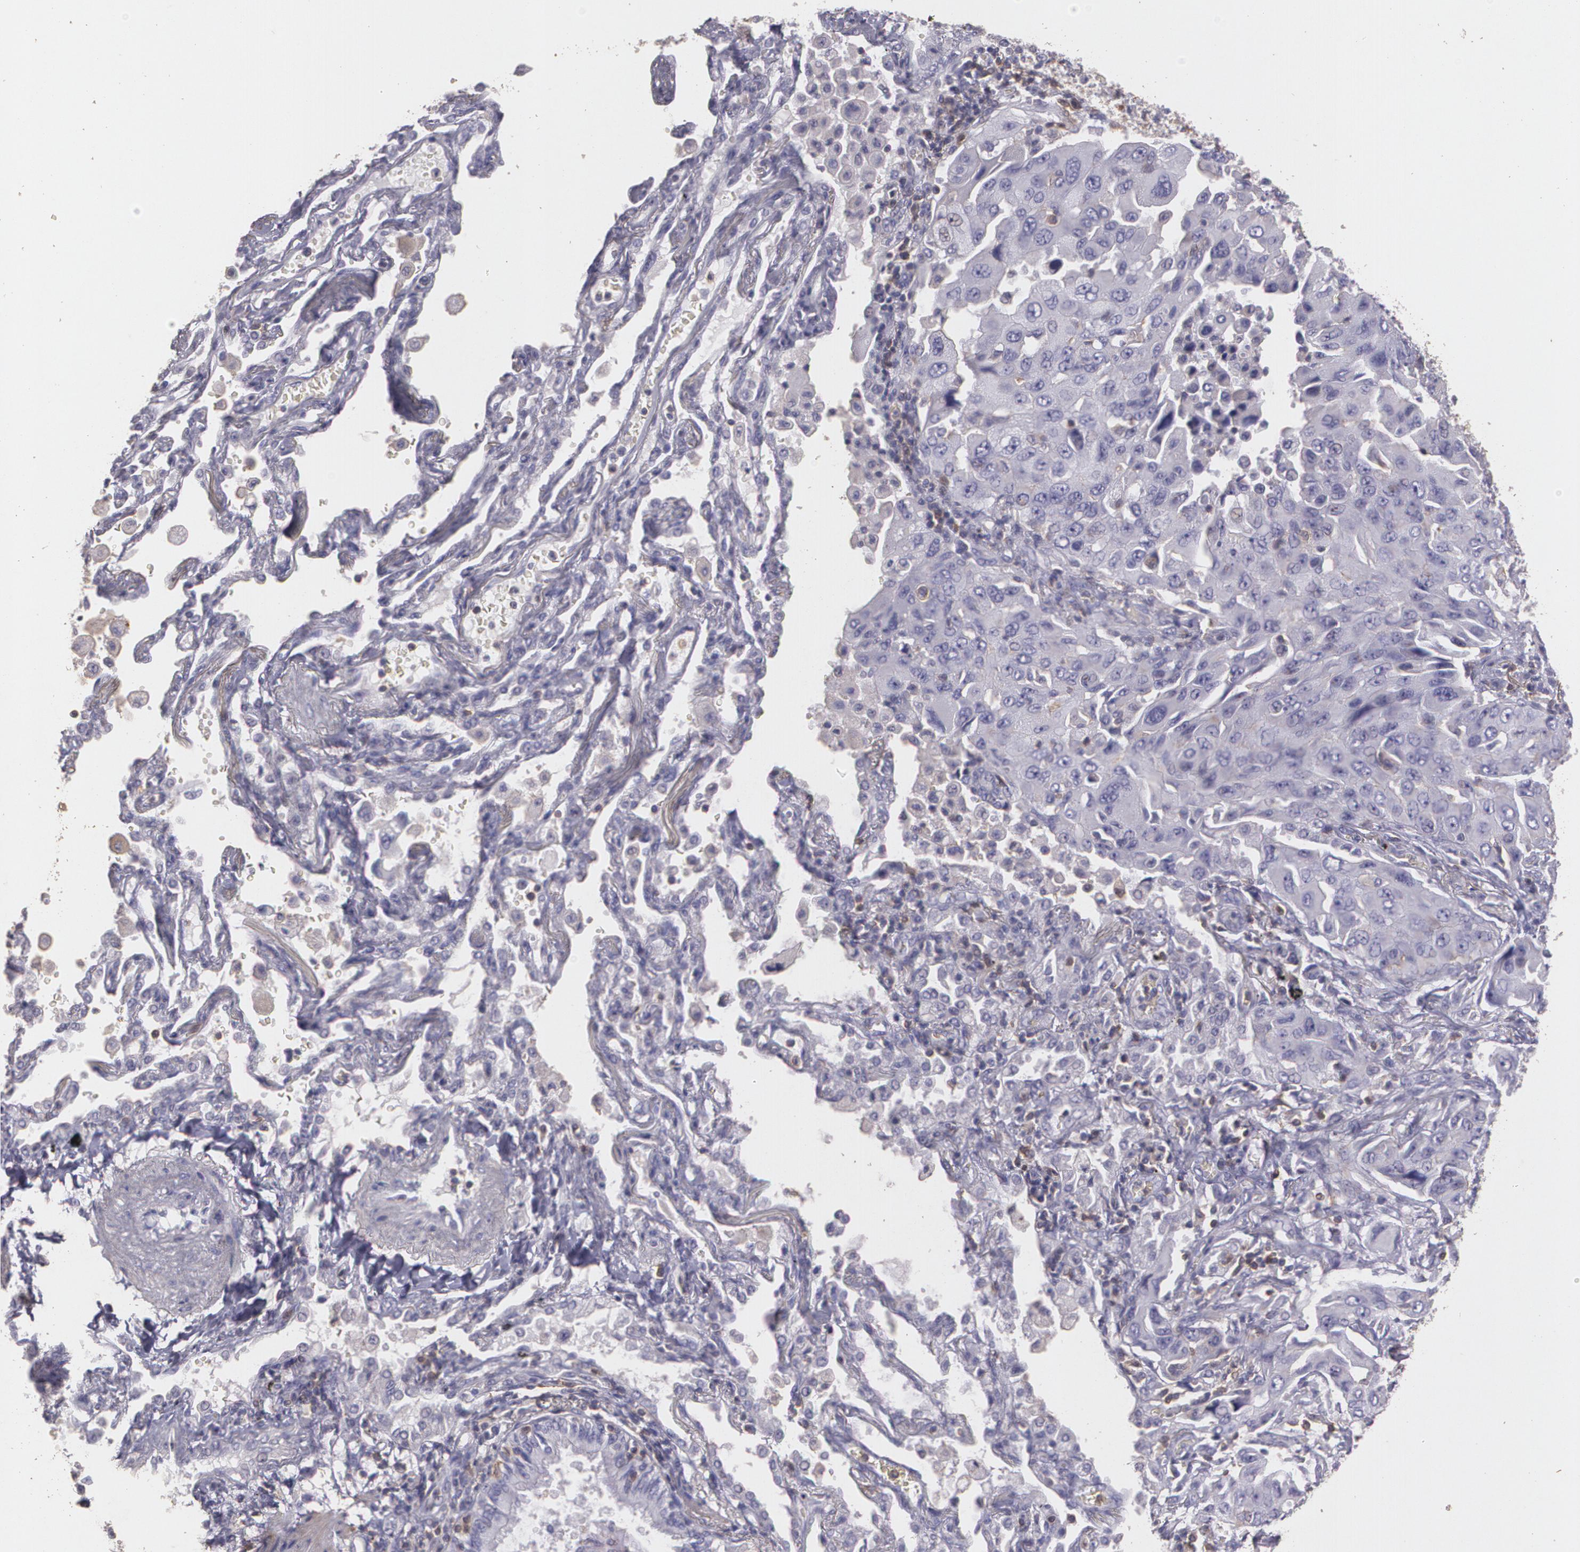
{"staining": {"intensity": "negative", "quantity": "none", "location": "none"}, "tissue": "lung cancer", "cell_type": "Tumor cells", "image_type": "cancer", "snomed": [{"axis": "morphology", "description": "Adenocarcinoma, NOS"}, {"axis": "topography", "description": "Lung"}], "caption": "High power microscopy micrograph of an immunohistochemistry (IHC) image of lung cancer (adenocarcinoma), revealing no significant staining in tumor cells. (Brightfield microscopy of DAB immunohistochemistry (IHC) at high magnification).", "gene": "TGFBR1", "patient": {"sex": "female", "age": 65}}